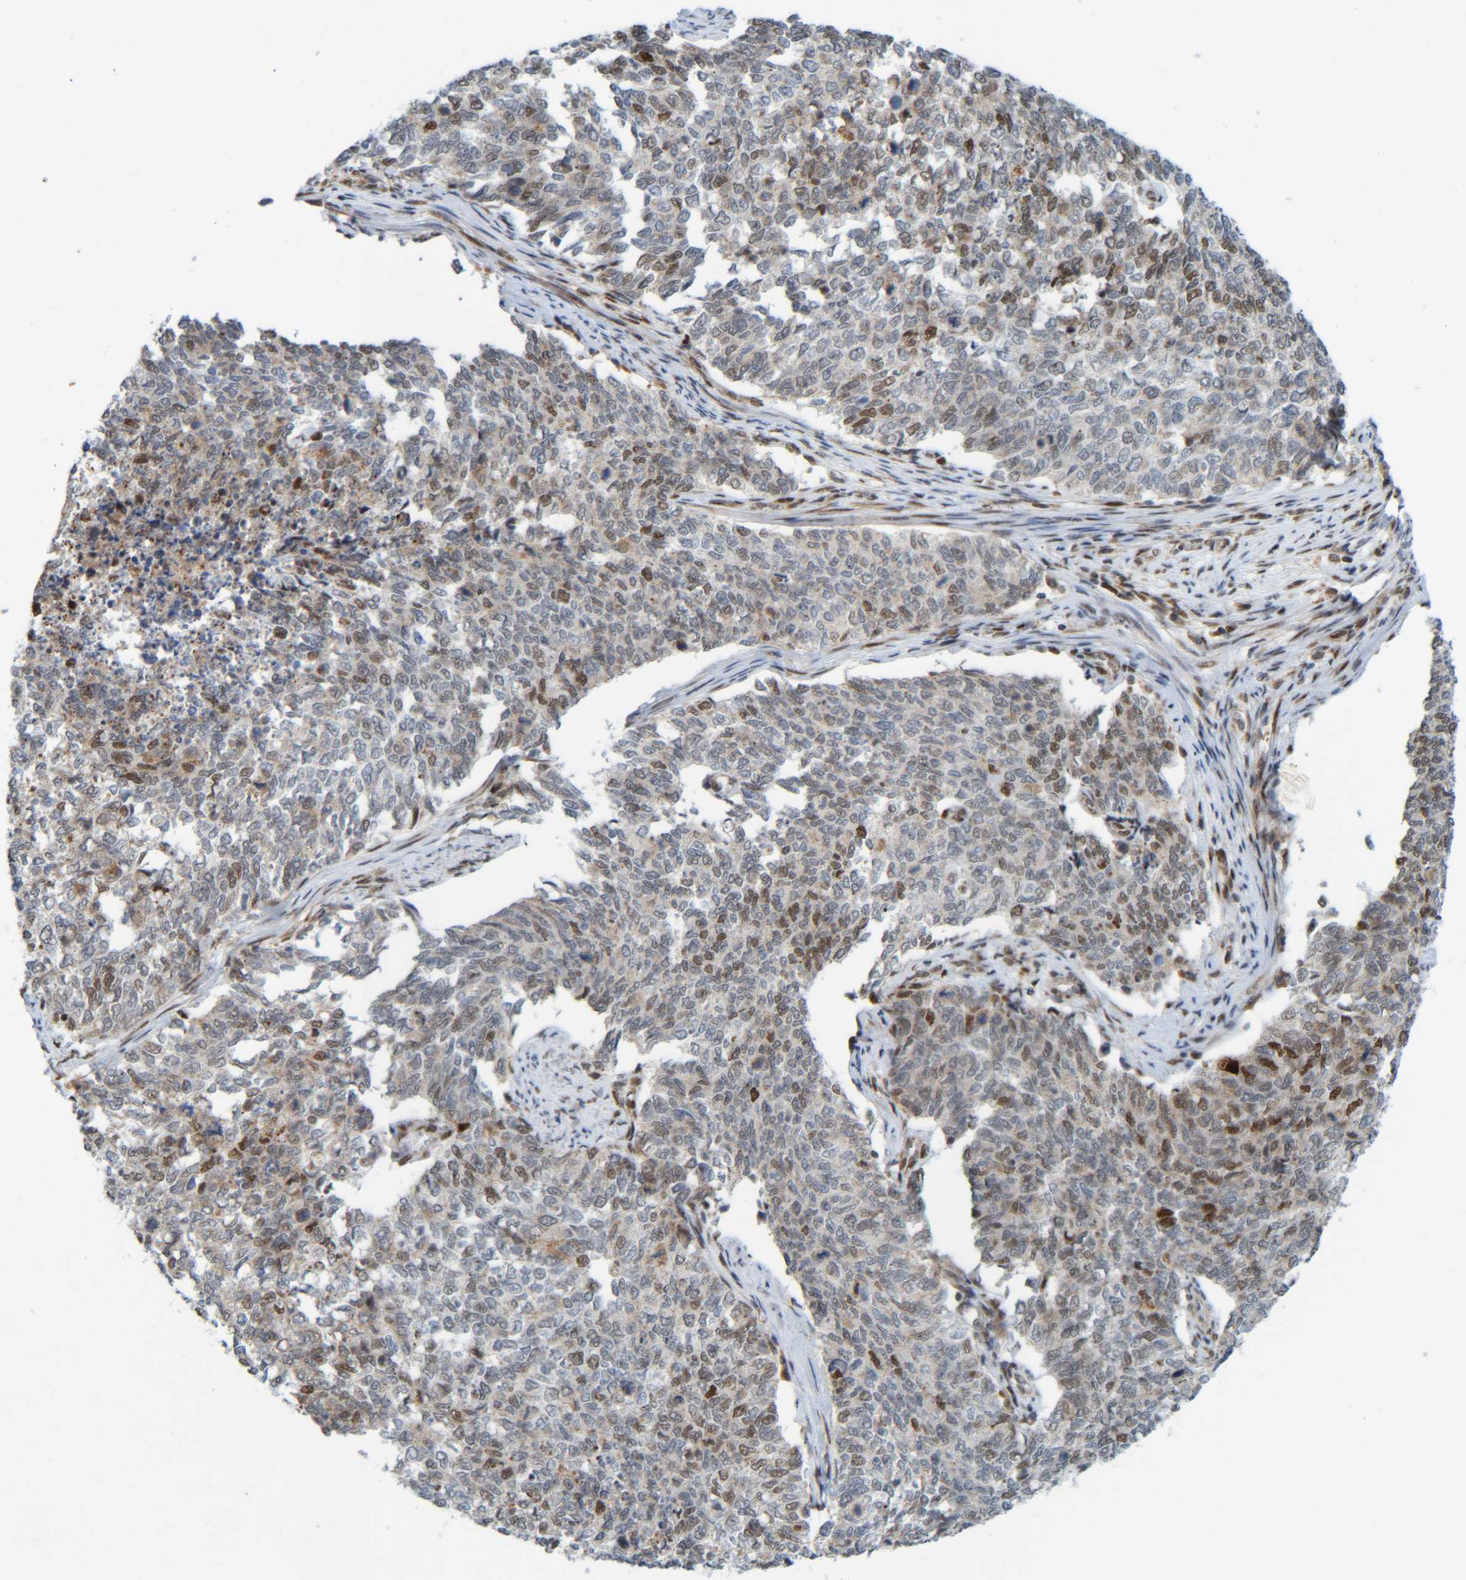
{"staining": {"intensity": "moderate", "quantity": "<25%", "location": "nuclear"}, "tissue": "cervical cancer", "cell_type": "Tumor cells", "image_type": "cancer", "snomed": [{"axis": "morphology", "description": "Squamous cell carcinoma, NOS"}, {"axis": "topography", "description": "Cervix"}], "caption": "Cervical squamous cell carcinoma was stained to show a protein in brown. There is low levels of moderate nuclear staining in about <25% of tumor cells.", "gene": "CCDC57", "patient": {"sex": "female", "age": 63}}